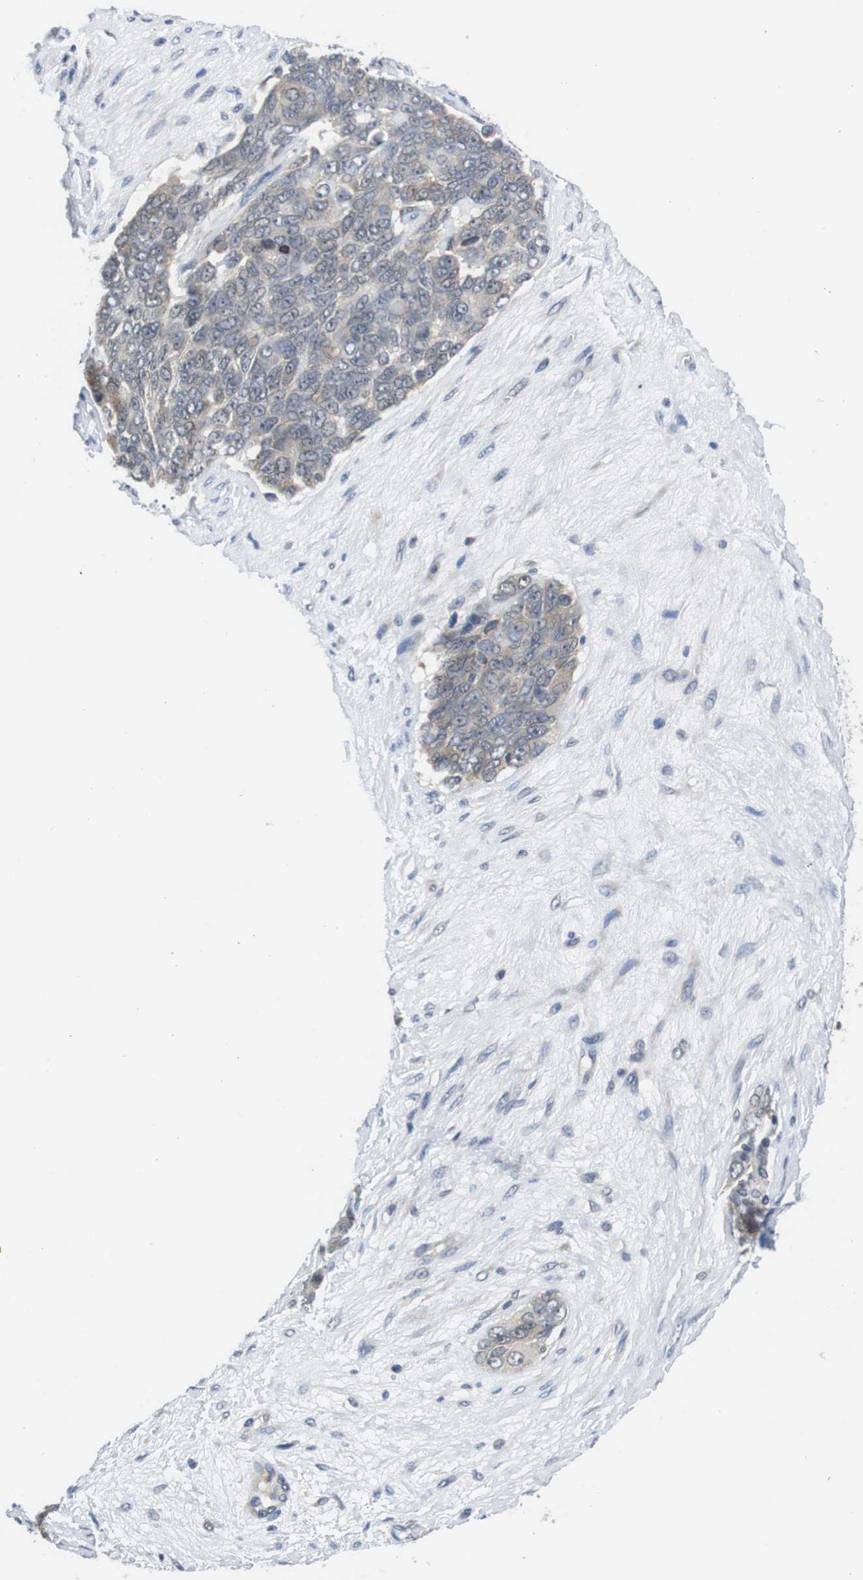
{"staining": {"intensity": "weak", "quantity": ">75%", "location": "cytoplasmic/membranous"}, "tissue": "ovarian cancer", "cell_type": "Tumor cells", "image_type": "cancer", "snomed": [{"axis": "morphology", "description": "Carcinoma, endometroid"}, {"axis": "topography", "description": "Ovary"}], "caption": "Brown immunohistochemical staining in human ovarian endometroid carcinoma exhibits weak cytoplasmic/membranous staining in about >75% of tumor cells. (Stains: DAB (3,3'-diaminobenzidine) in brown, nuclei in blue, Microscopy: brightfield microscopy at high magnification).", "gene": "FADD", "patient": {"sex": "female", "age": 51}}